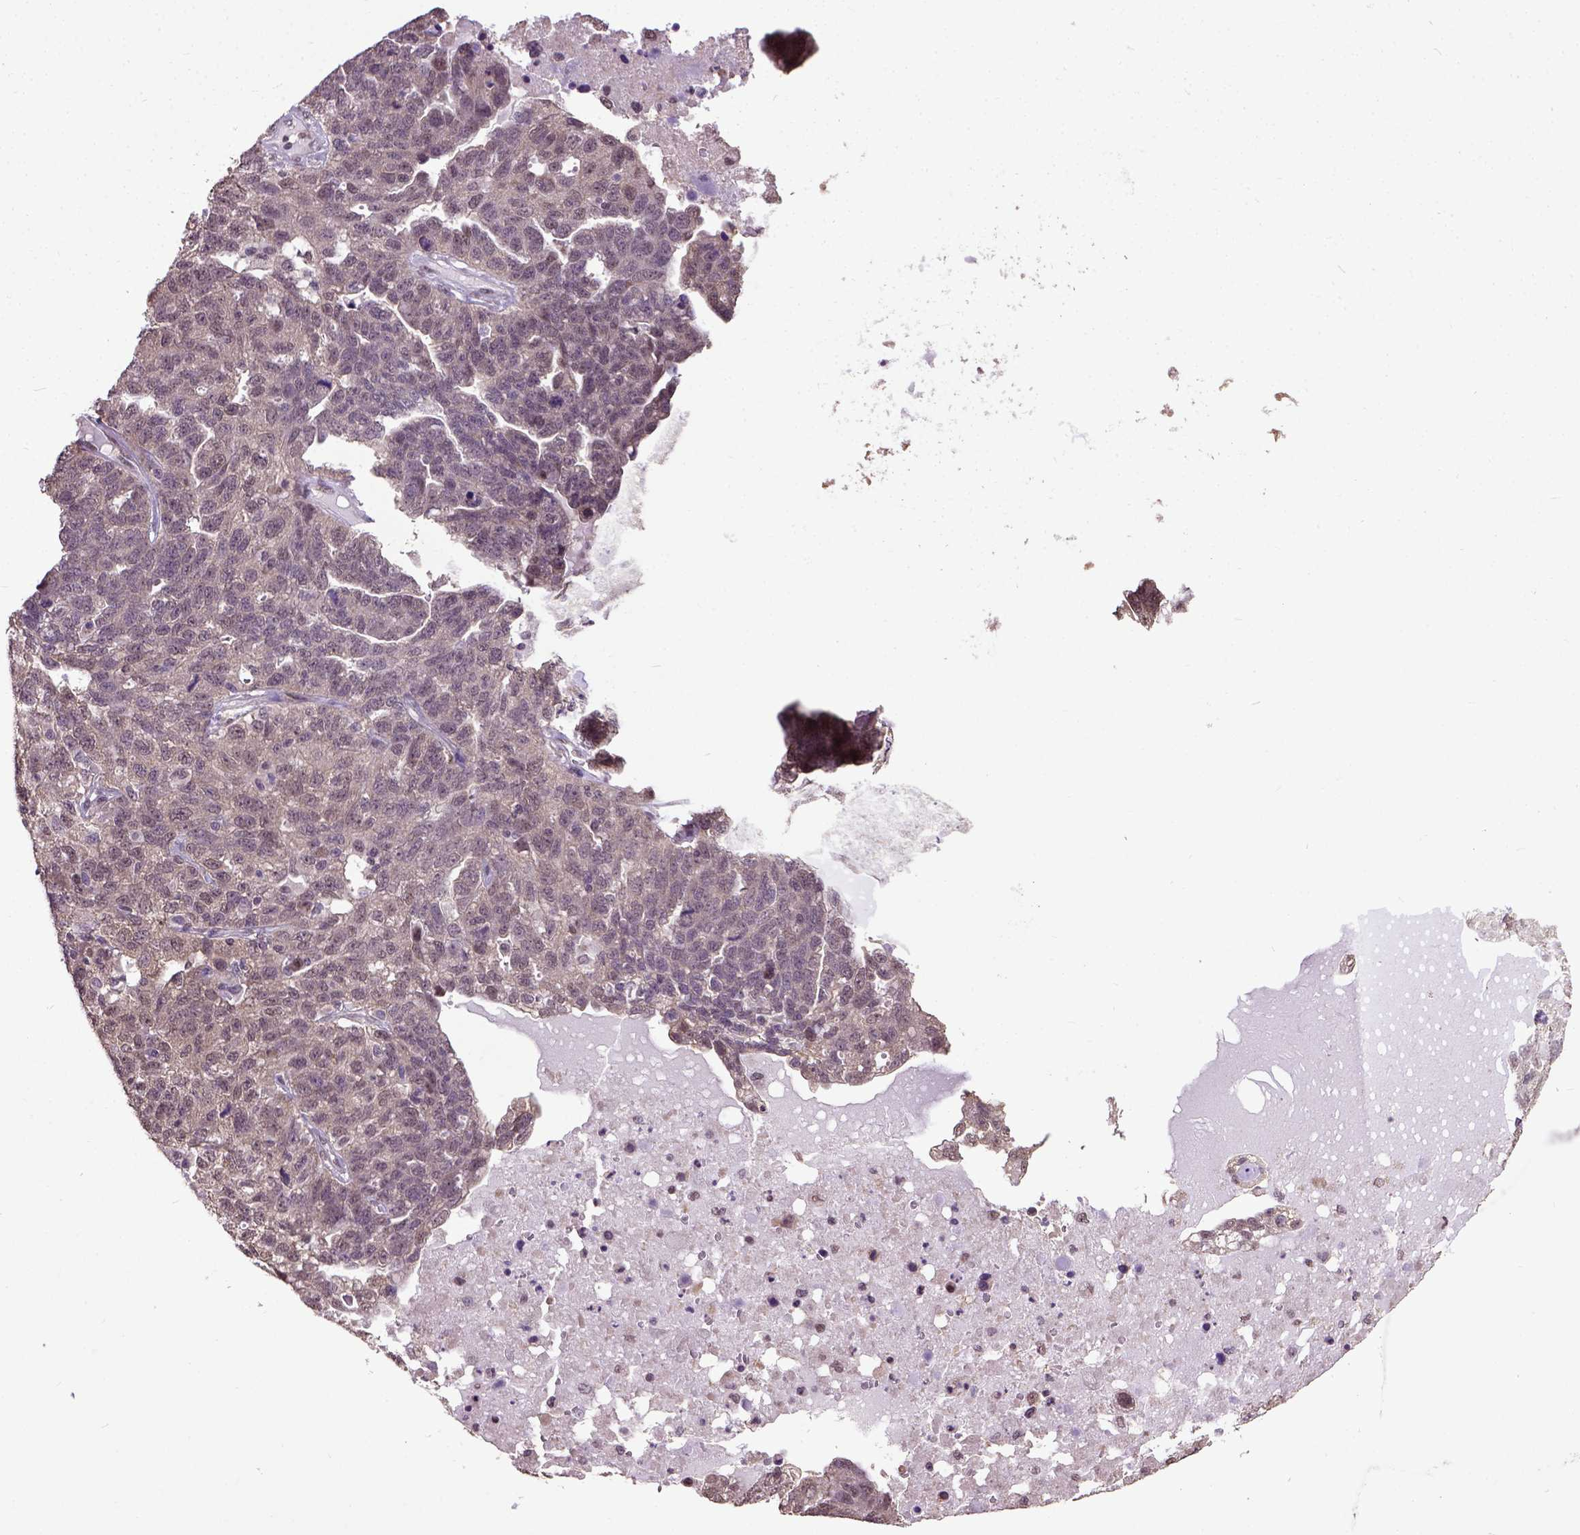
{"staining": {"intensity": "weak", "quantity": "<25%", "location": "nuclear"}, "tissue": "ovarian cancer", "cell_type": "Tumor cells", "image_type": "cancer", "snomed": [{"axis": "morphology", "description": "Cystadenocarcinoma, serous, NOS"}, {"axis": "topography", "description": "Ovary"}], "caption": "This is a micrograph of immunohistochemistry staining of serous cystadenocarcinoma (ovarian), which shows no positivity in tumor cells.", "gene": "UBA3", "patient": {"sex": "female", "age": 71}}